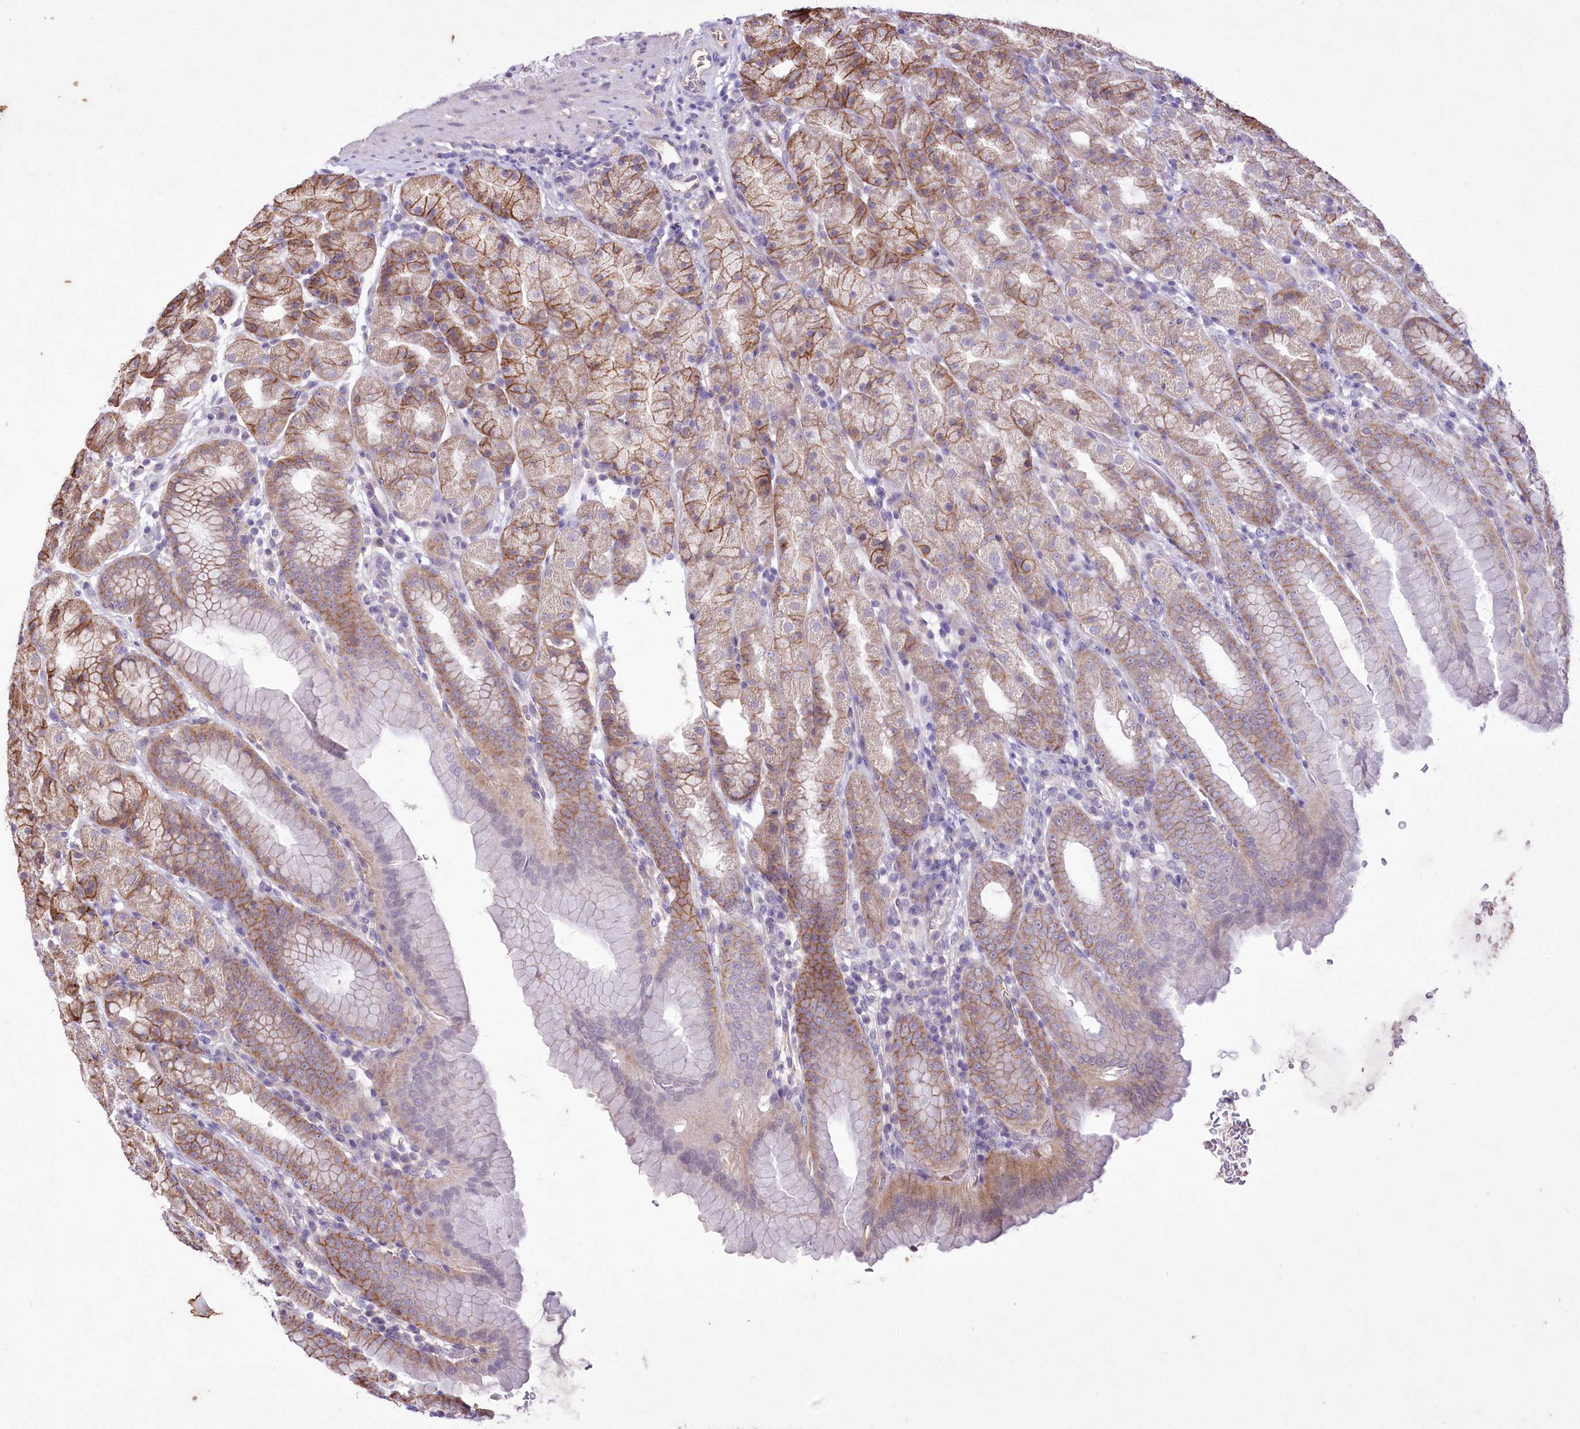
{"staining": {"intensity": "moderate", "quantity": "25%-75%", "location": "cytoplasmic/membranous"}, "tissue": "stomach", "cell_type": "Glandular cells", "image_type": "normal", "snomed": [{"axis": "morphology", "description": "Normal tissue, NOS"}, {"axis": "topography", "description": "Stomach, upper"}], "caption": "This photomicrograph reveals immunohistochemistry (IHC) staining of benign stomach, with medium moderate cytoplasmic/membranous staining in approximately 25%-75% of glandular cells.", "gene": "ENPP1", "patient": {"sex": "male", "age": 68}}